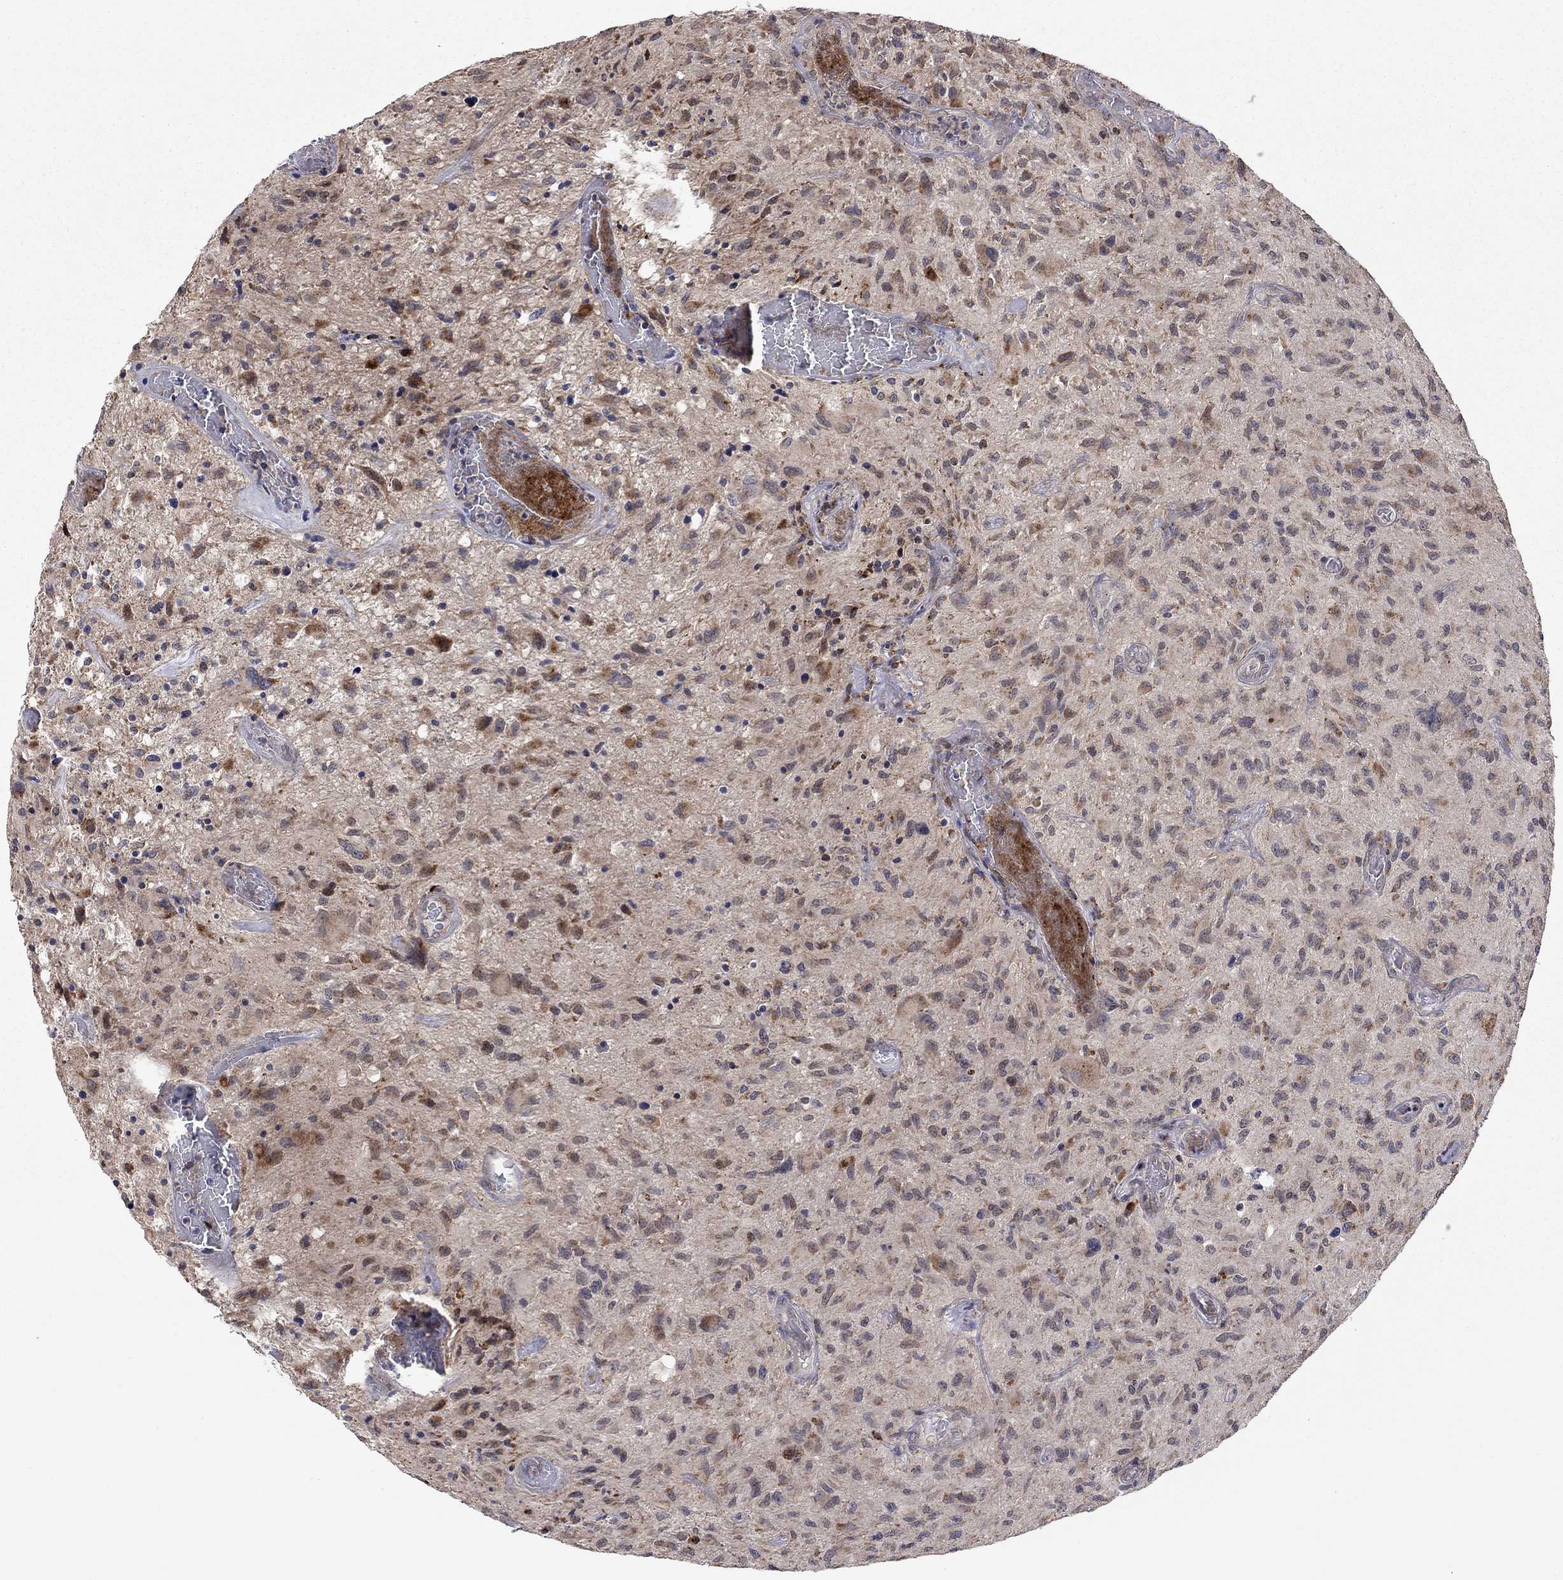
{"staining": {"intensity": "weak", "quantity": "25%-75%", "location": "cytoplasmic/membranous"}, "tissue": "glioma", "cell_type": "Tumor cells", "image_type": "cancer", "snomed": [{"axis": "morphology", "description": "Glioma, malignant, NOS"}, {"axis": "morphology", "description": "Glioma, malignant, High grade"}, {"axis": "topography", "description": "Brain"}], "caption": "This photomicrograph displays glioma stained with immunohistochemistry (IHC) to label a protein in brown. The cytoplasmic/membranous of tumor cells show weak positivity for the protein. Nuclei are counter-stained blue.", "gene": "IDS", "patient": {"sex": "female", "age": 71}}